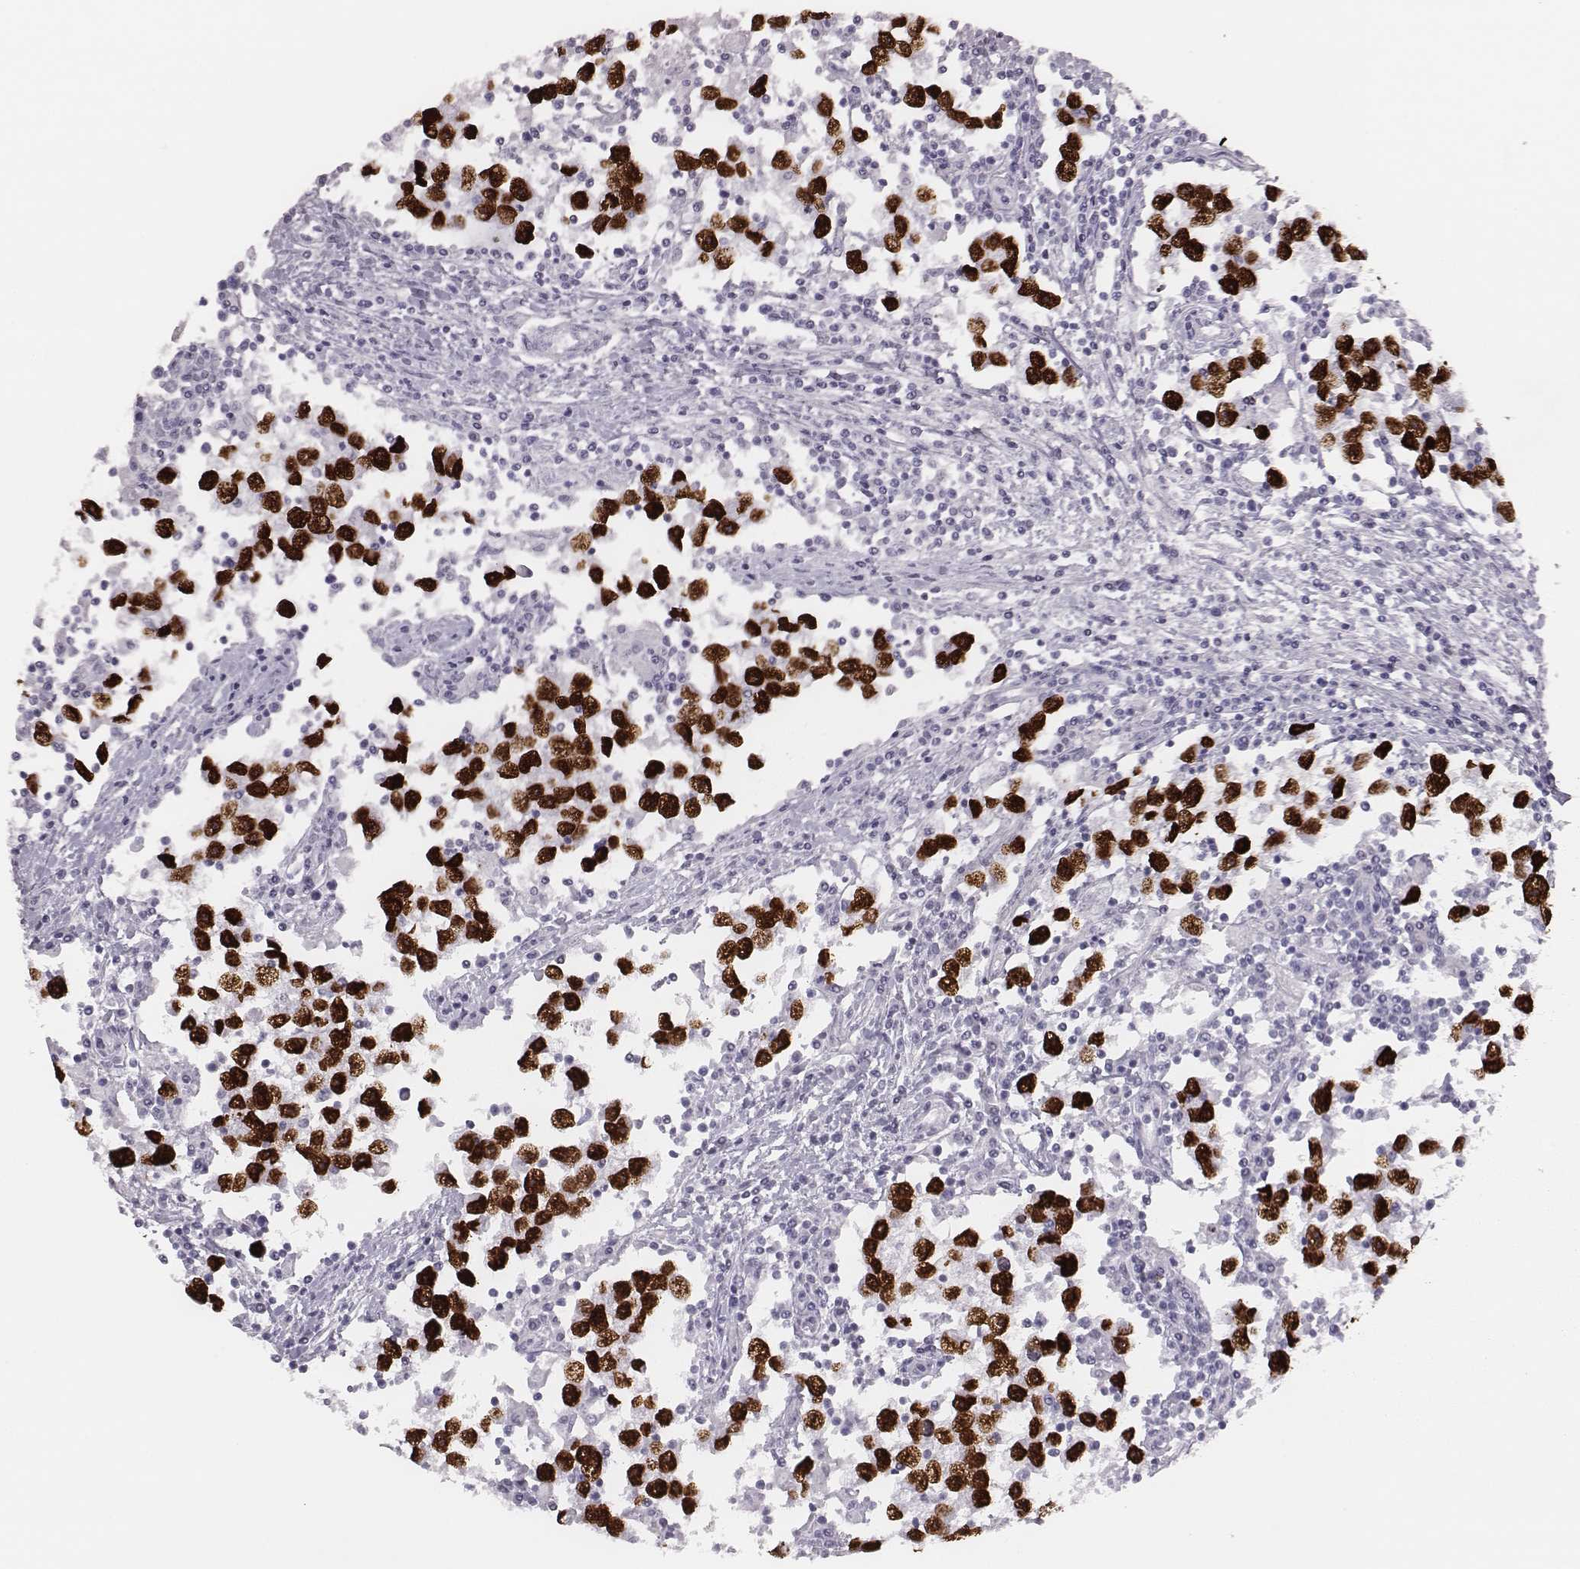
{"staining": {"intensity": "strong", "quantity": ">75%", "location": "nuclear"}, "tissue": "testis cancer", "cell_type": "Tumor cells", "image_type": "cancer", "snomed": [{"axis": "morphology", "description": "Seminoma, NOS"}, {"axis": "topography", "description": "Testis"}], "caption": "This histopathology image demonstrates immunohistochemistry (IHC) staining of seminoma (testis), with high strong nuclear staining in about >75% of tumor cells.", "gene": "H1-6", "patient": {"sex": "male", "age": 30}}